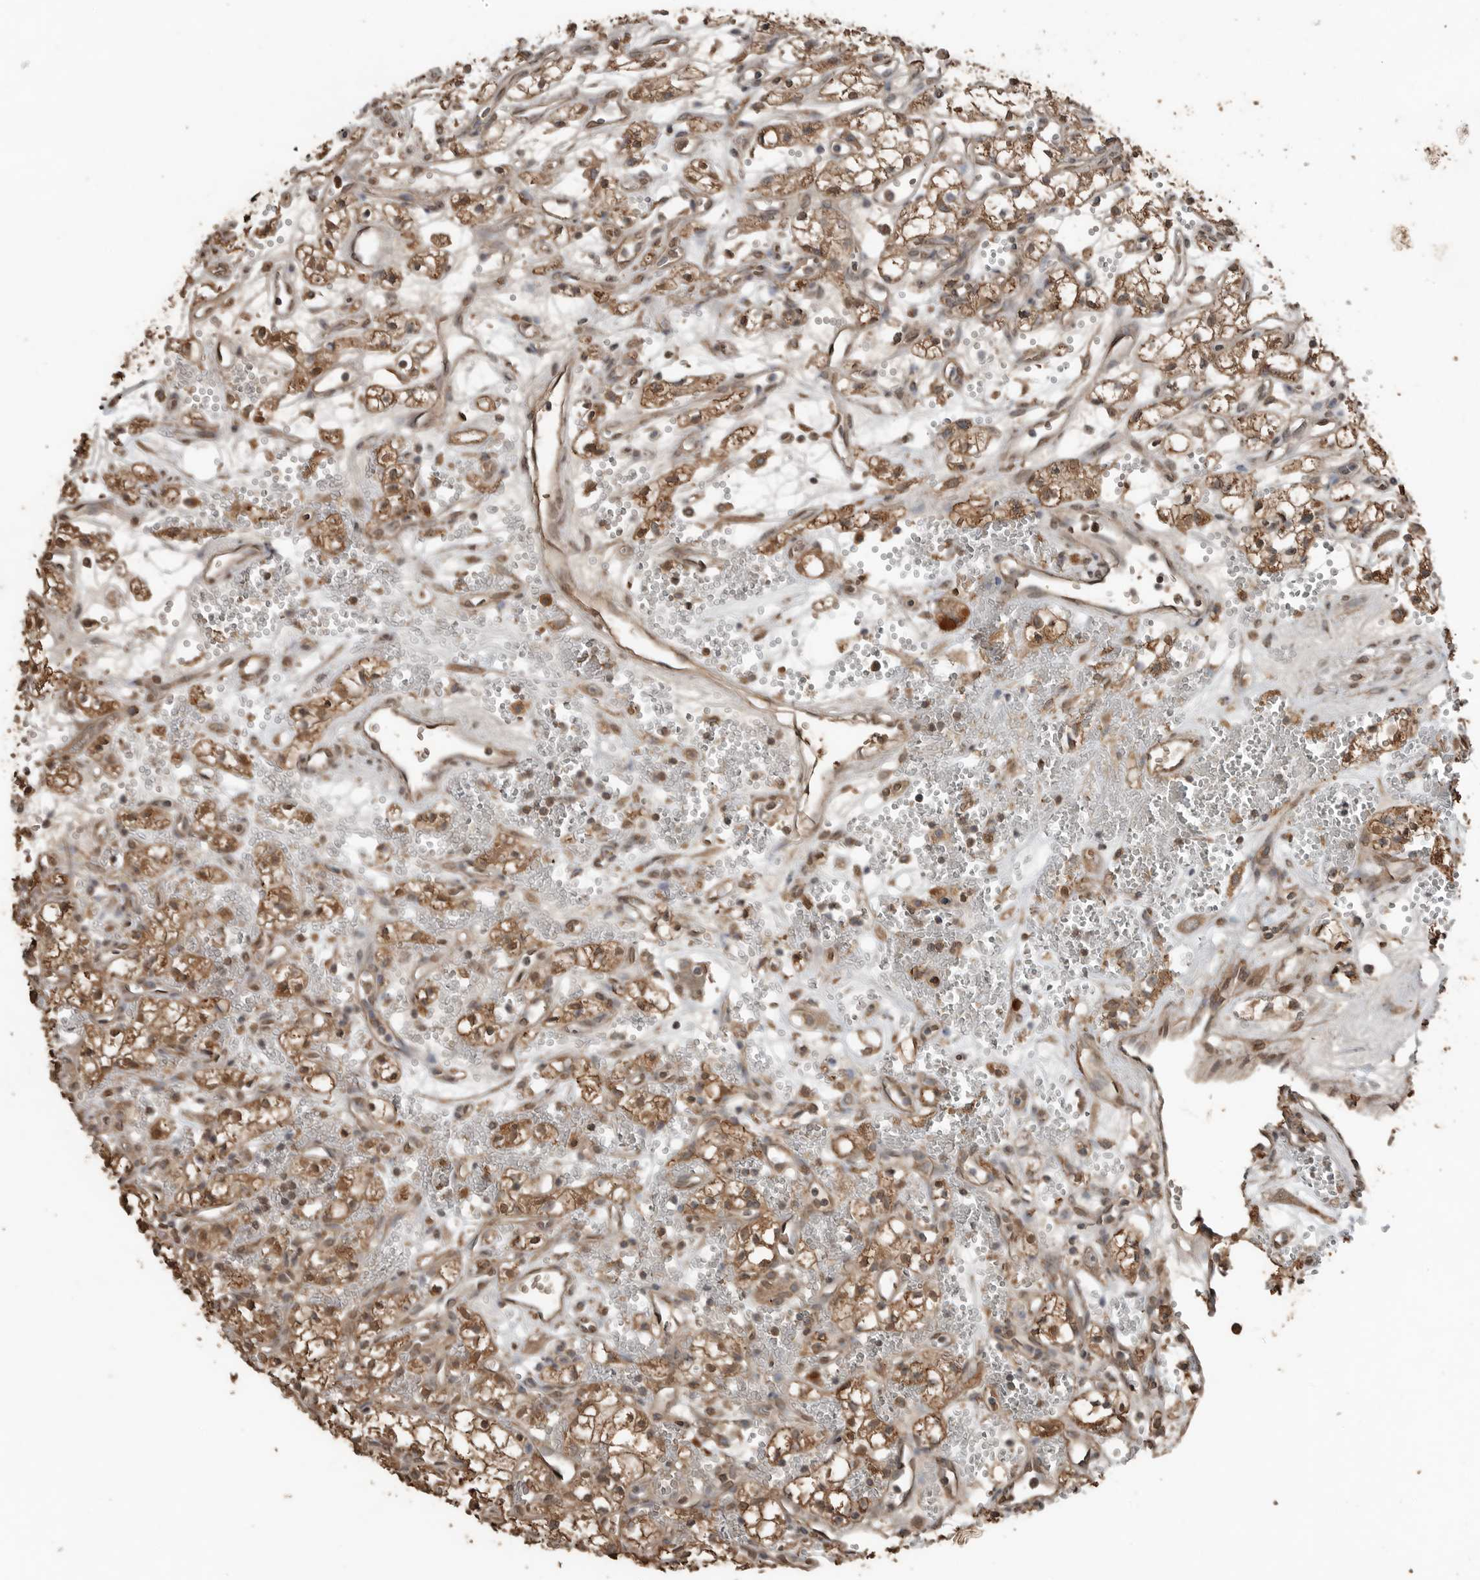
{"staining": {"intensity": "moderate", "quantity": ">75%", "location": "cytoplasmic/membranous"}, "tissue": "renal cancer", "cell_type": "Tumor cells", "image_type": "cancer", "snomed": [{"axis": "morphology", "description": "Adenocarcinoma, NOS"}, {"axis": "topography", "description": "Kidney"}], "caption": "This micrograph reveals IHC staining of renal cancer (adenocarcinoma), with medium moderate cytoplasmic/membranous positivity in approximately >75% of tumor cells.", "gene": "BLZF1", "patient": {"sex": "male", "age": 59}}